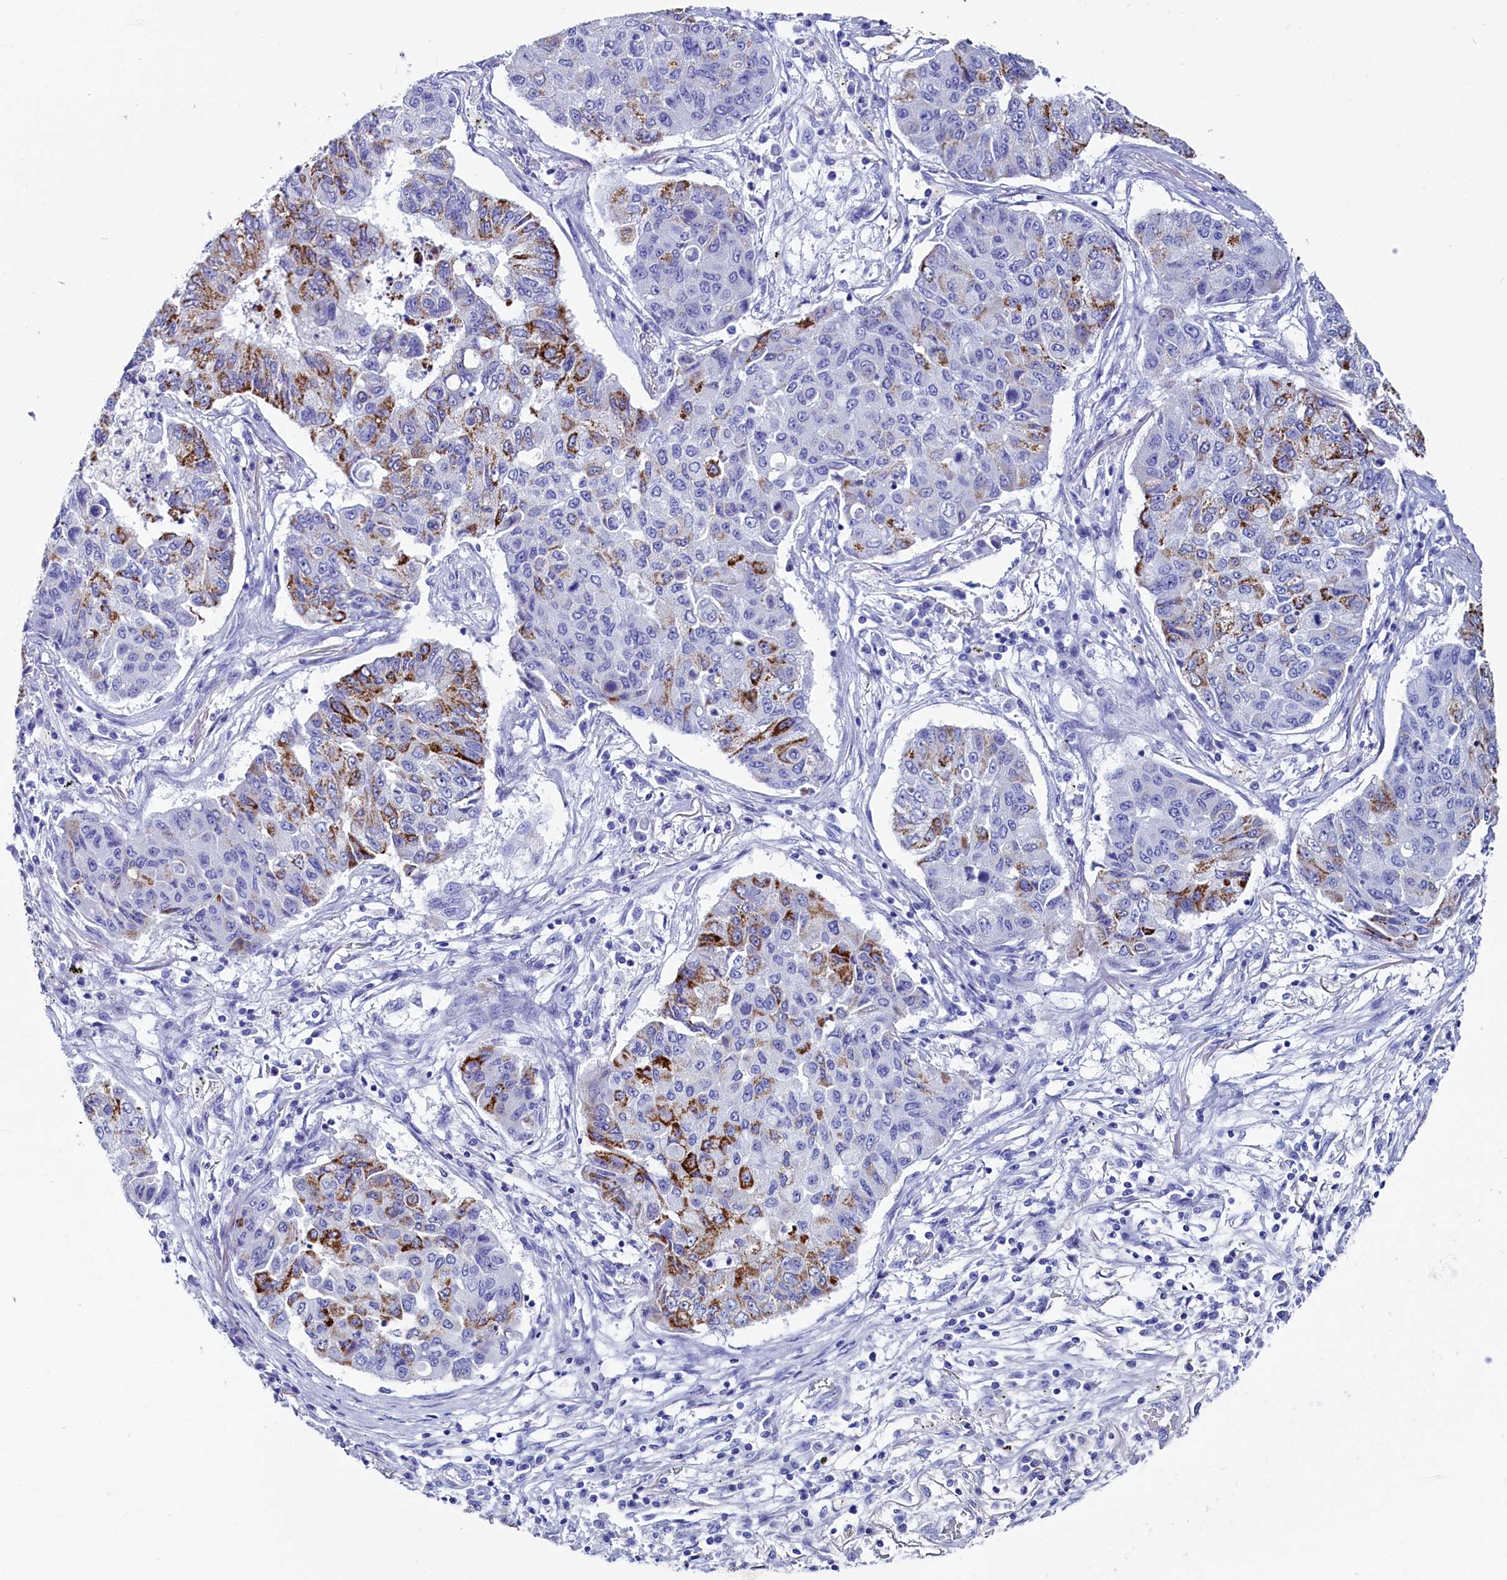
{"staining": {"intensity": "moderate", "quantity": "25%-75%", "location": "cytoplasmic/membranous"}, "tissue": "lung cancer", "cell_type": "Tumor cells", "image_type": "cancer", "snomed": [{"axis": "morphology", "description": "Squamous cell carcinoma, NOS"}, {"axis": "topography", "description": "Lung"}], "caption": "Immunohistochemistry of human lung cancer demonstrates medium levels of moderate cytoplasmic/membranous expression in approximately 25%-75% of tumor cells. (DAB (3,3'-diaminobenzidine) IHC, brown staining for protein, blue staining for nuclei).", "gene": "ANKRD29", "patient": {"sex": "male", "age": 74}}